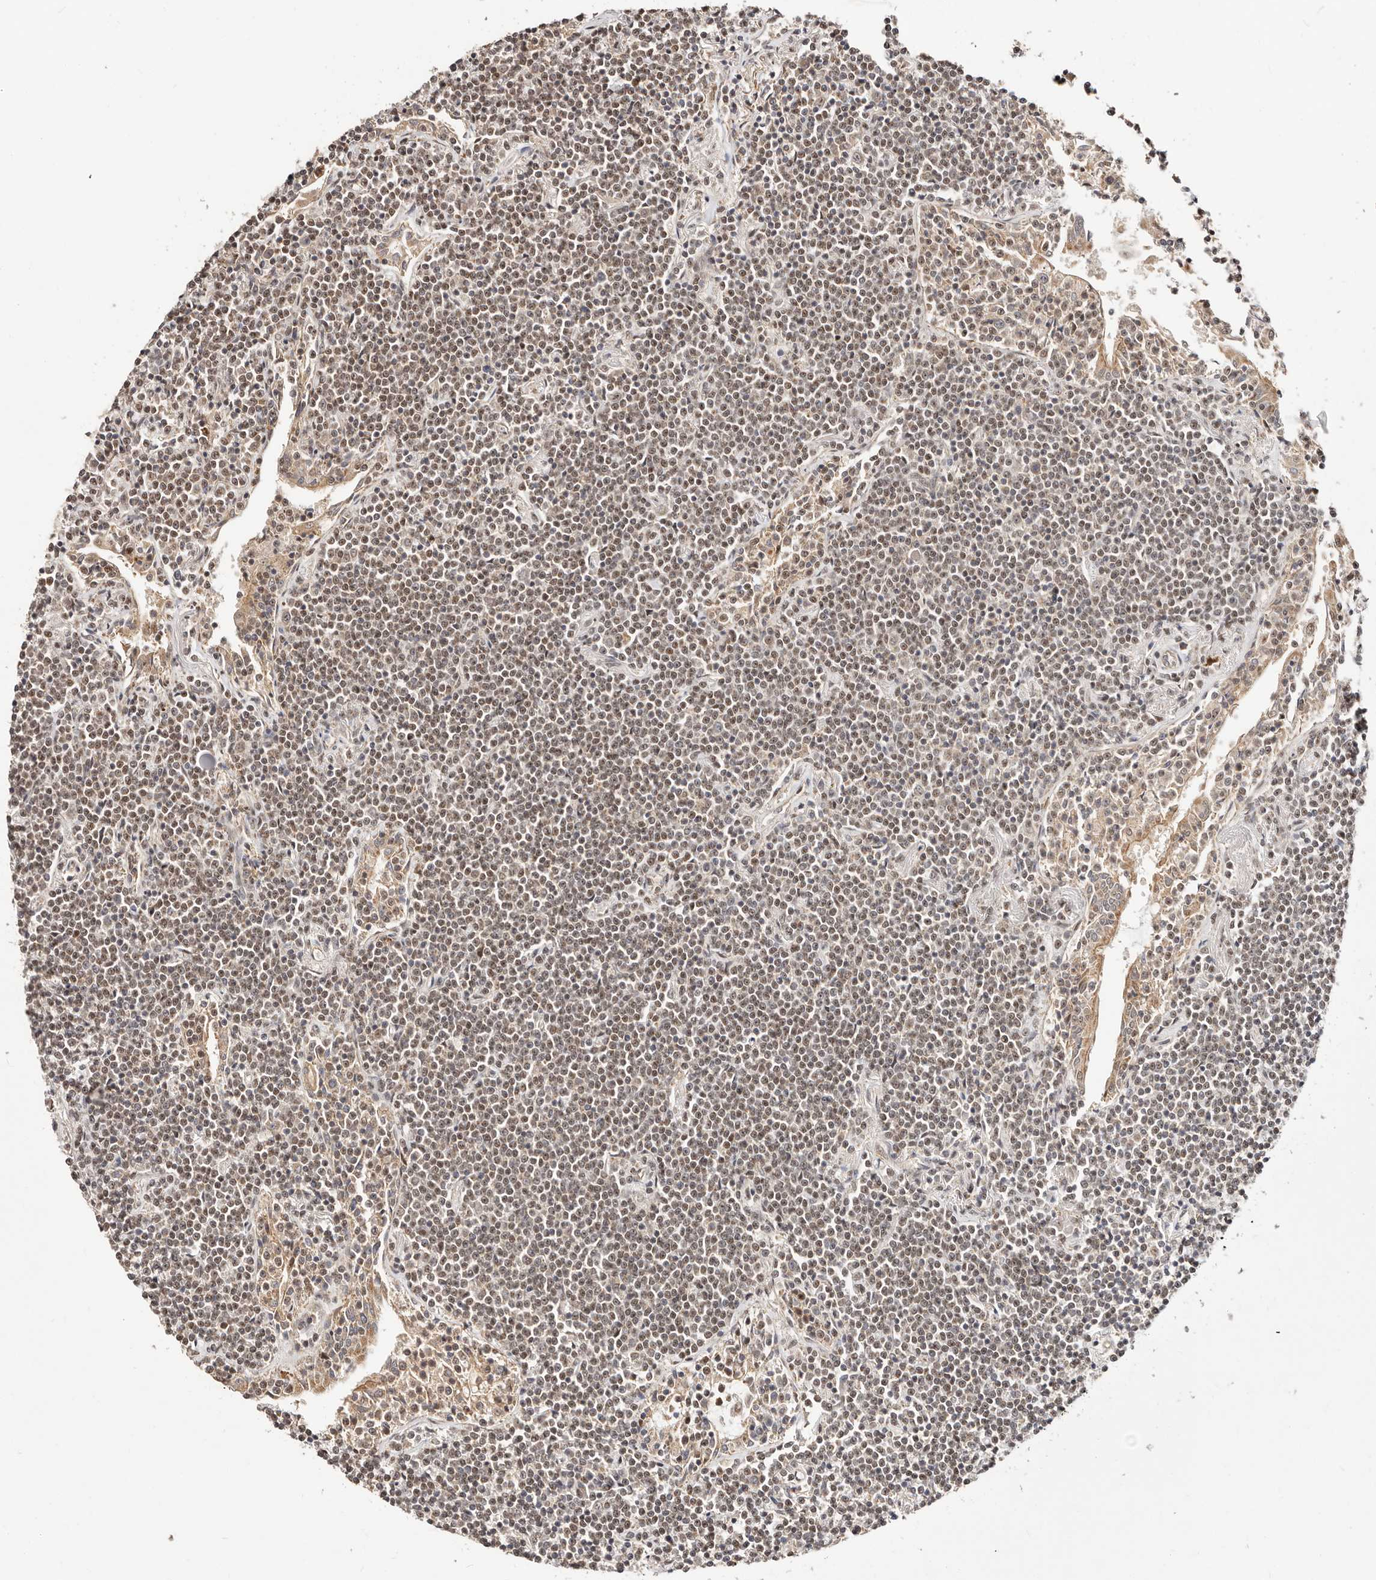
{"staining": {"intensity": "weak", "quantity": ">75%", "location": "nuclear"}, "tissue": "lymphoma", "cell_type": "Tumor cells", "image_type": "cancer", "snomed": [{"axis": "morphology", "description": "Malignant lymphoma, non-Hodgkin's type, Low grade"}, {"axis": "topography", "description": "Lung"}], "caption": "This image shows IHC staining of lymphoma, with low weak nuclear positivity in approximately >75% of tumor cells.", "gene": "CTNNBL1", "patient": {"sex": "female", "age": 71}}